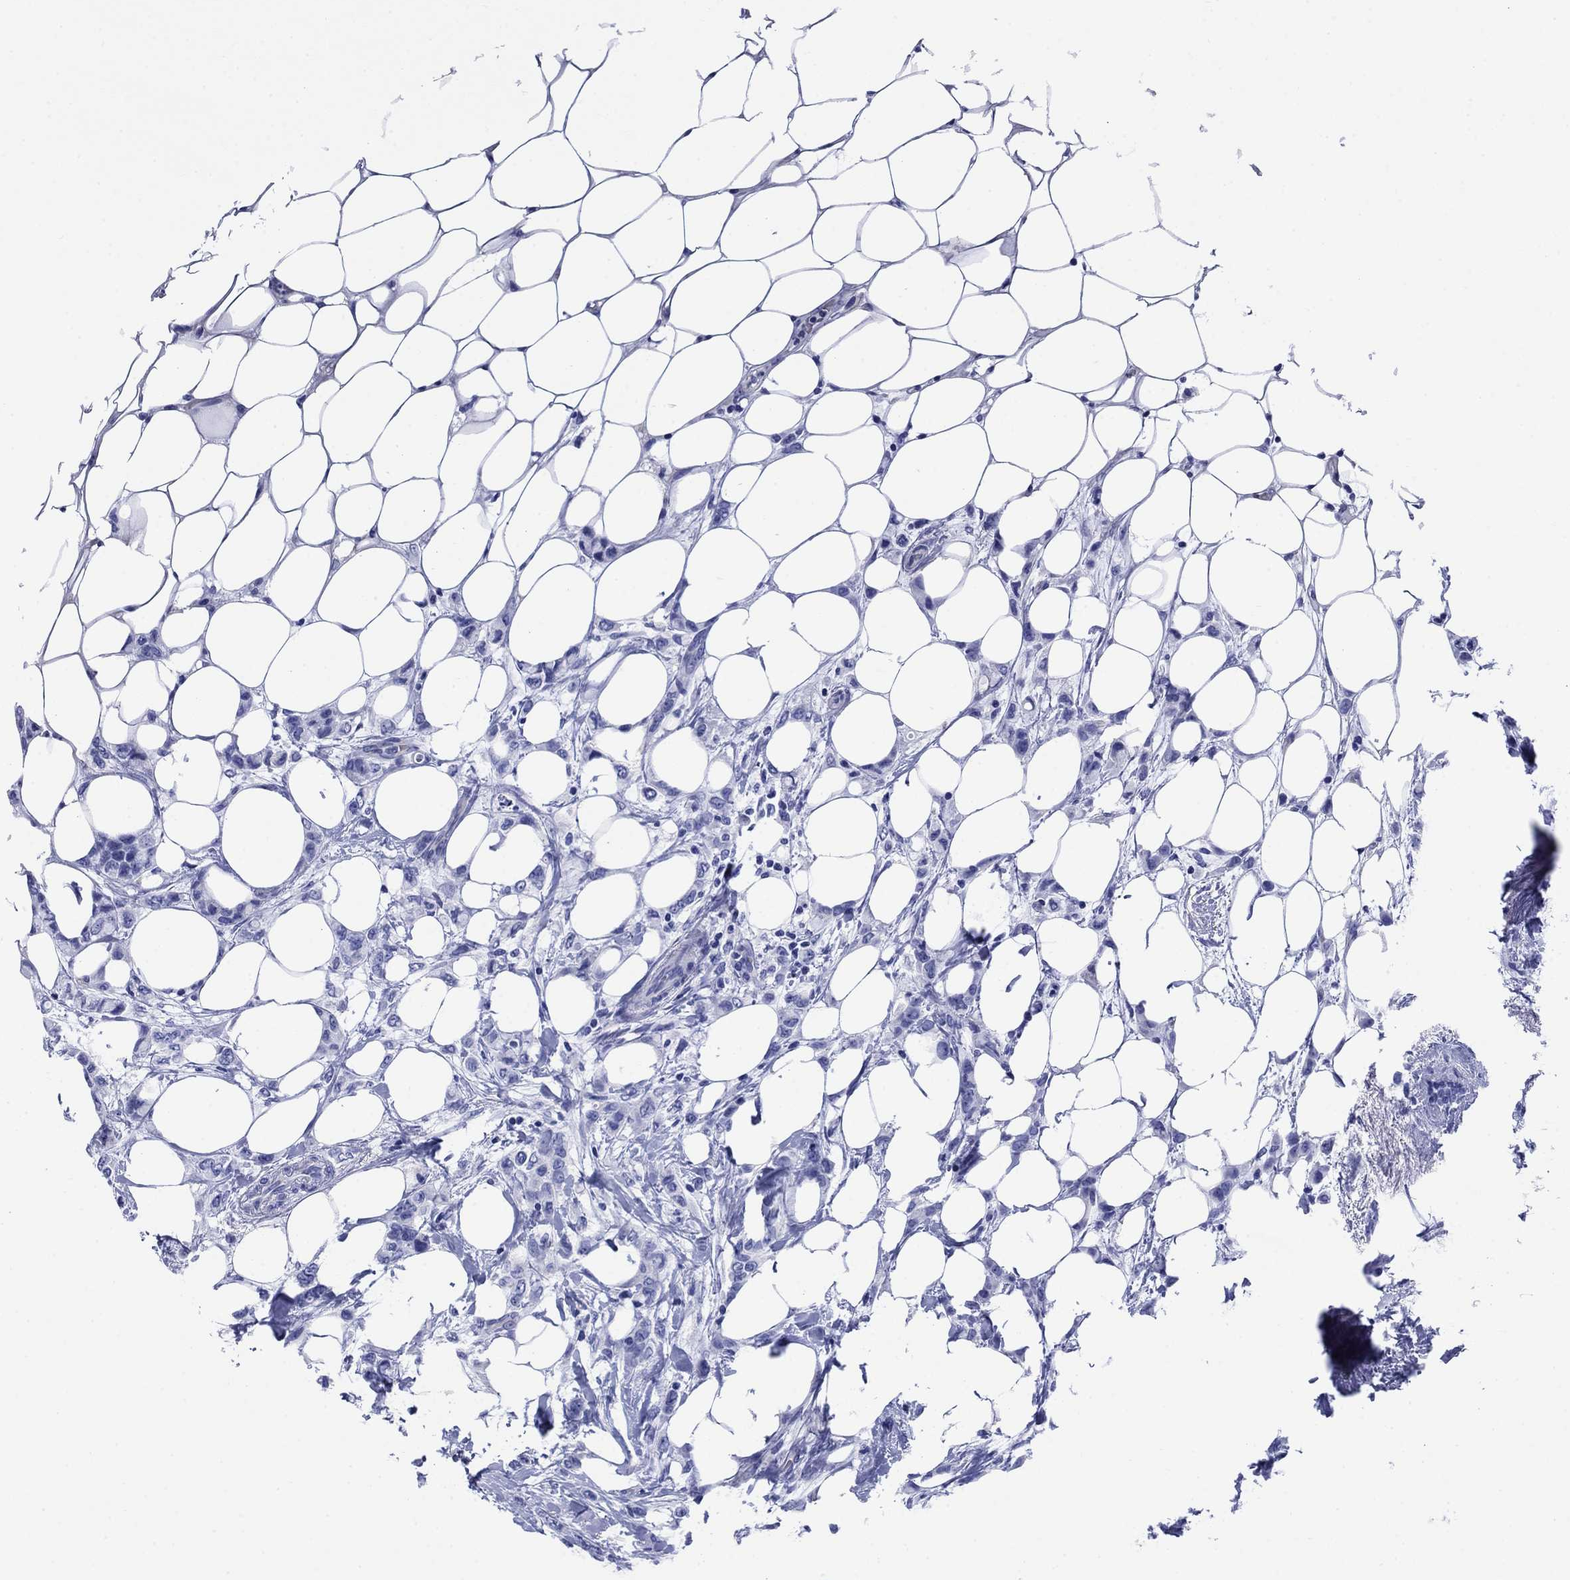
{"staining": {"intensity": "negative", "quantity": "none", "location": "none"}, "tissue": "breast cancer", "cell_type": "Tumor cells", "image_type": "cancer", "snomed": [{"axis": "morphology", "description": "Lobular carcinoma"}, {"axis": "topography", "description": "Breast"}], "caption": "There is no significant staining in tumor cells of lobular carcinoma (breast).", "gene": "SLC1A2", "patient": {"sex": "female", "age": 66}}